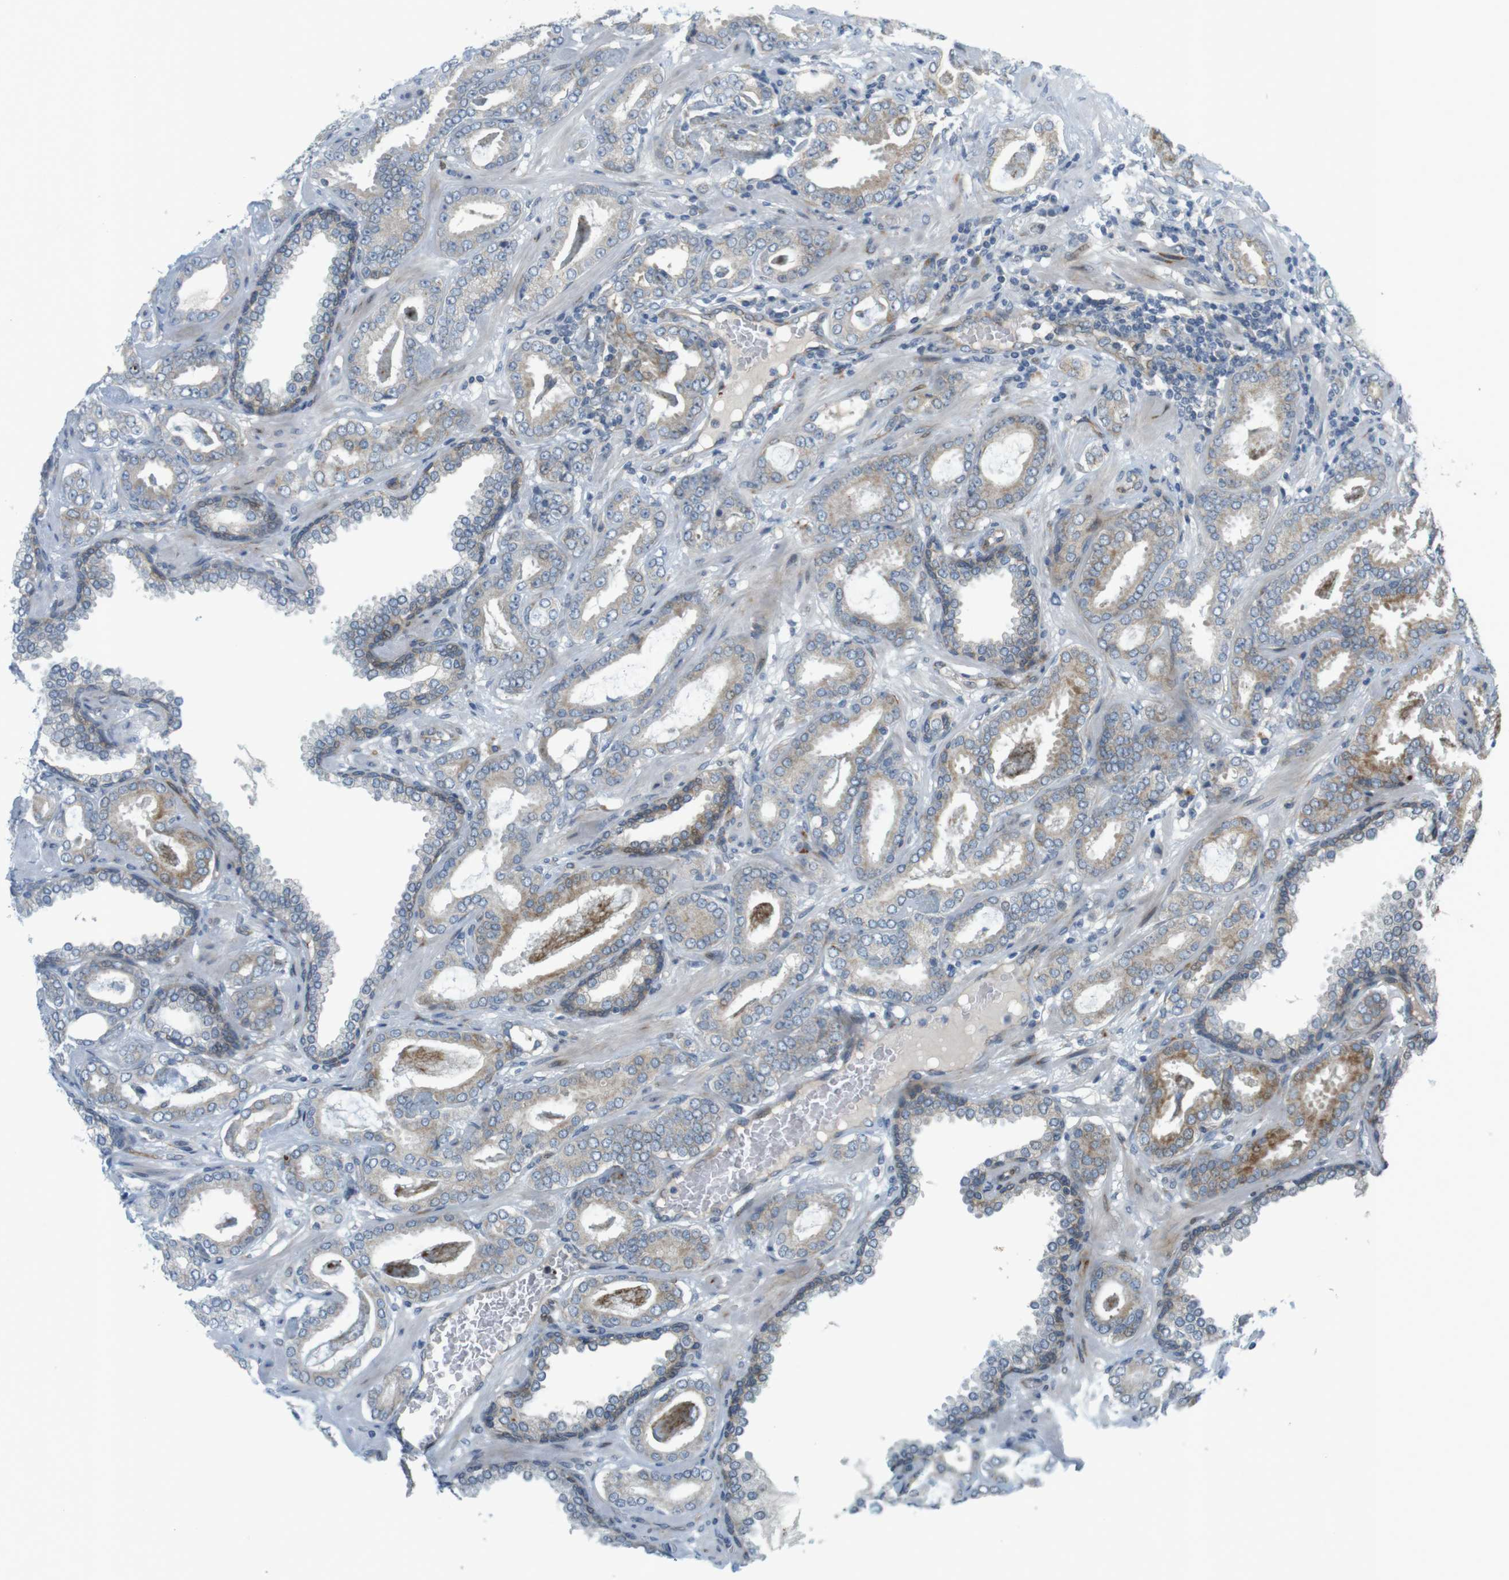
{"staining": {"intensity": "moderate", "quantity": "25%-75%", "location": "cytoplasmic/membranous"}, "tissue": "prostate cancer", "cell_type": "Tumor cells", "image_type": "cancer", "snomed": [{"axis": "morphology", "description": "Adenocarcinoma, Low grade"}, {"axis": "topography", "description": "Prostate"}], "caption": "Tumor cells display moderate cytoplasmic/membranous expression in about 25%-75% of cells in prostate cancer.", "gene": "GJC3", "patient": {"sex": "male", "age": 53}}